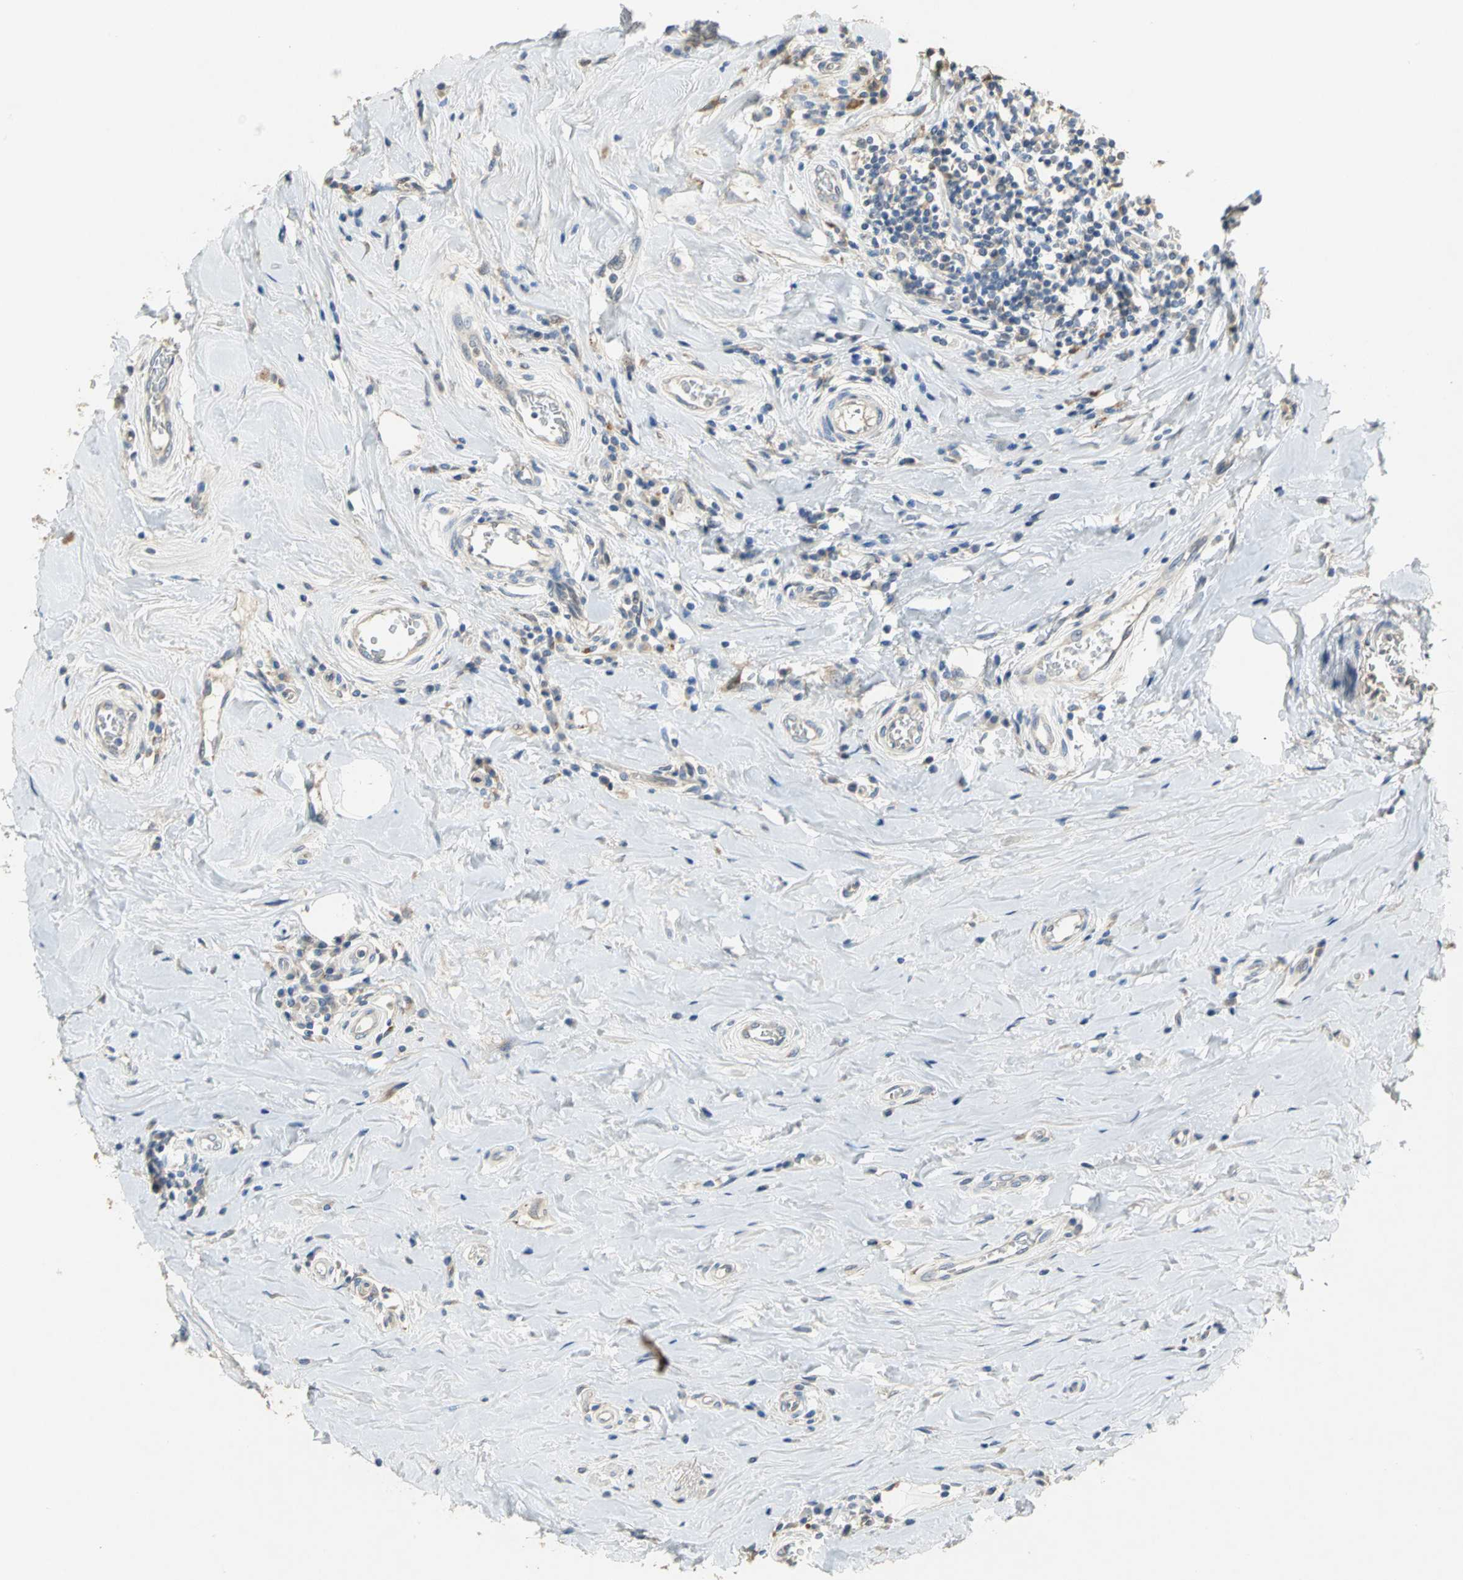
{"staining": {"intensity": "weak", "quantity": "<25%", "location": "cytoplasmic/membranous"}, "tissue": "breast cancer", "cell_type": "Tumor cells", "image_type": "cancer", "snomed": [{"axis": "morphology", "description": "Duct carcinoma"}, {"axis": "topography", "description": "Breast"}], "caption": "Tumor cells are negative for protein expression in human breast cancer.", "gene": "IL17RB", "patient": {"sex": "female", "age": 27}}